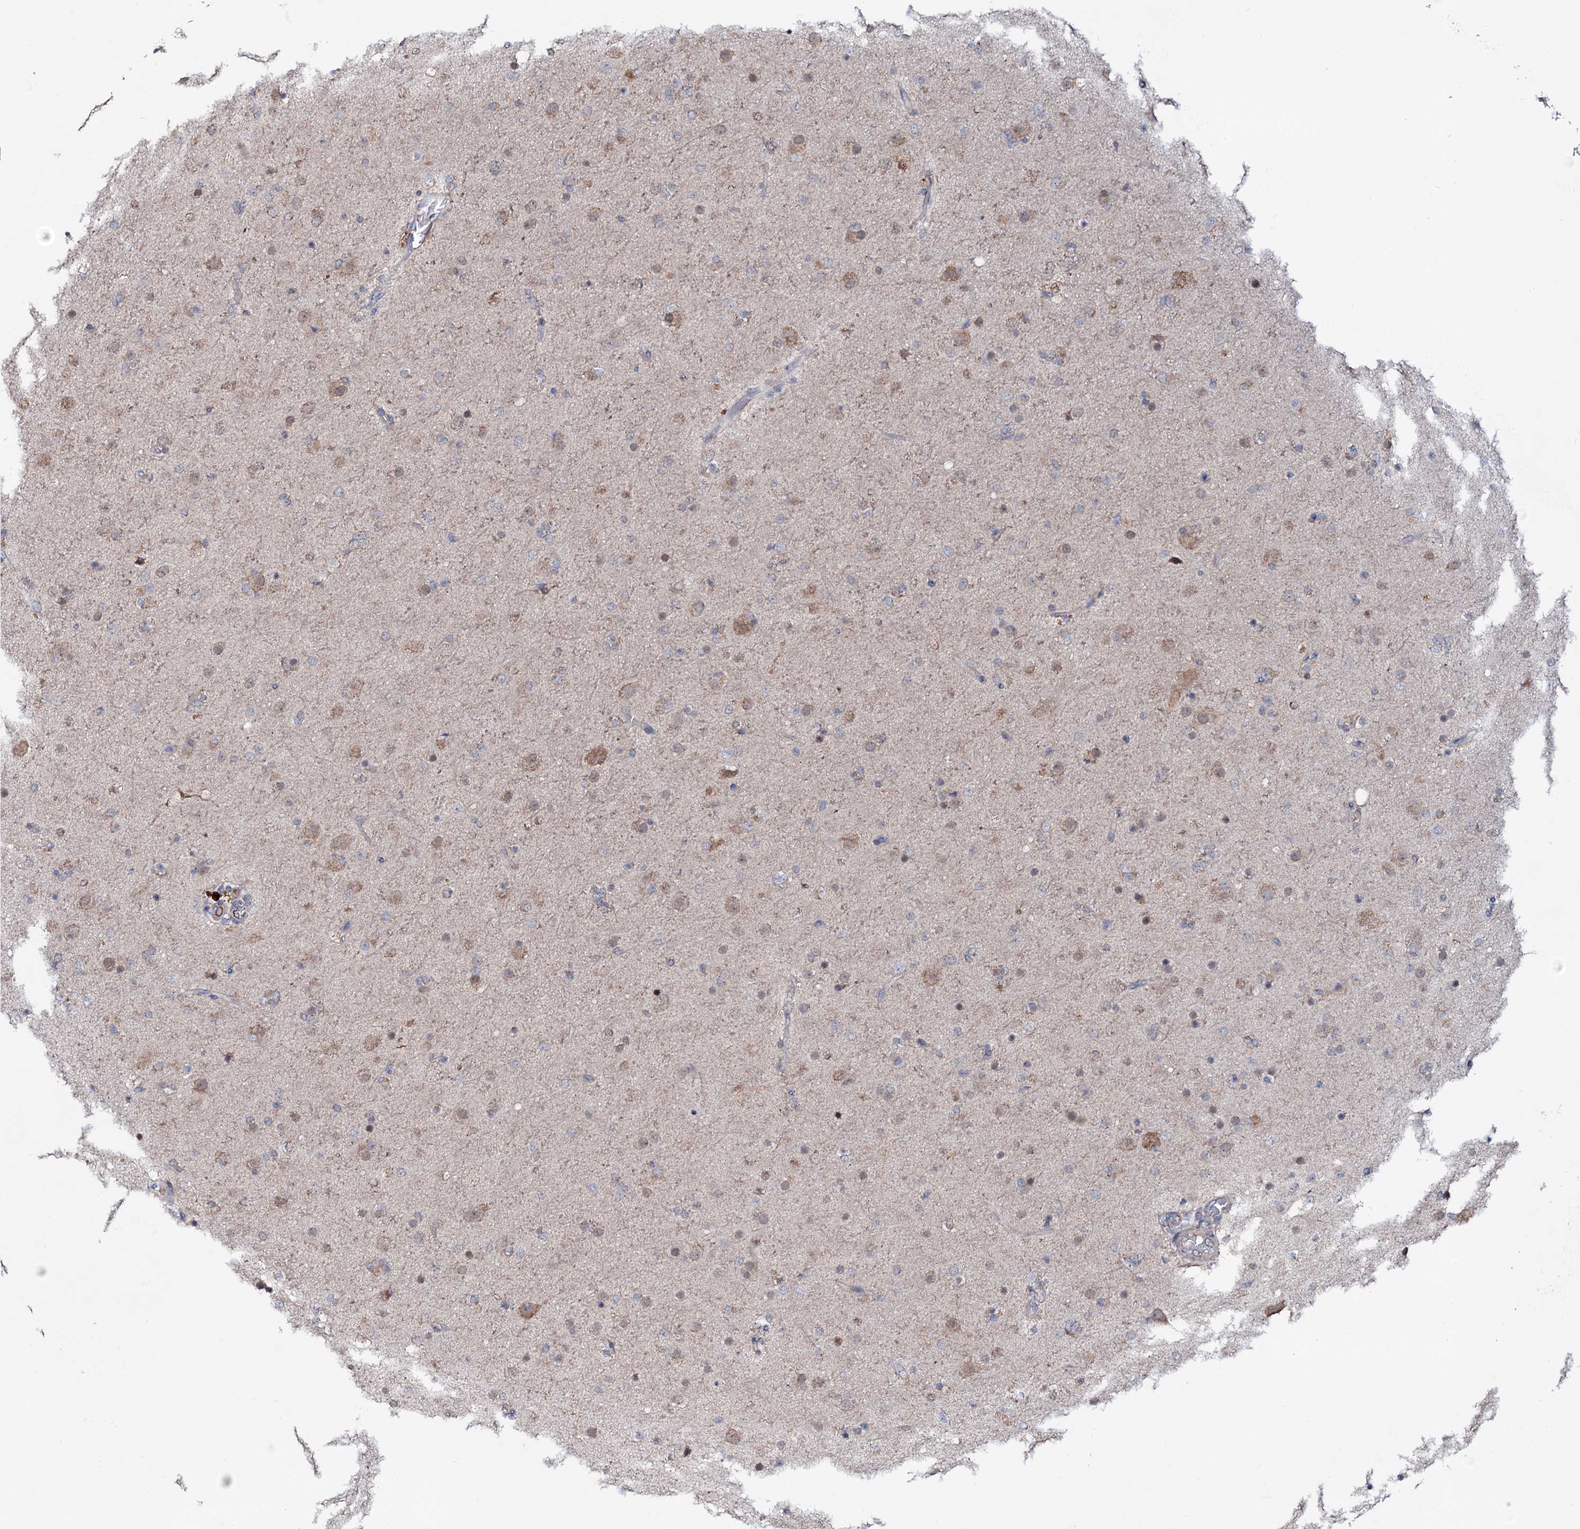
{"staining": {"intensity": "moderate", "quantity": "<25%", "location": "cytoplasmic/membranous"}, "tissue": "glioma", "cell_type": "Tumor cells", "image_type": "cancer", "snomed": [{"axis": "morphology", "description": "Glioma, malignant, Low grade"}, {"axis": "topography", "description": "Brain"}], "caption": "DAB (3,3'-diaminobenzidine) immunohistochemical staining of human malignant glioma (low-grade) displays moderate cytoplasmic/membranous protein staining in approximately <25% of tumor cells.", "gene": "PPP1R3D", "patient": {"sex": "male", "age": 65}}